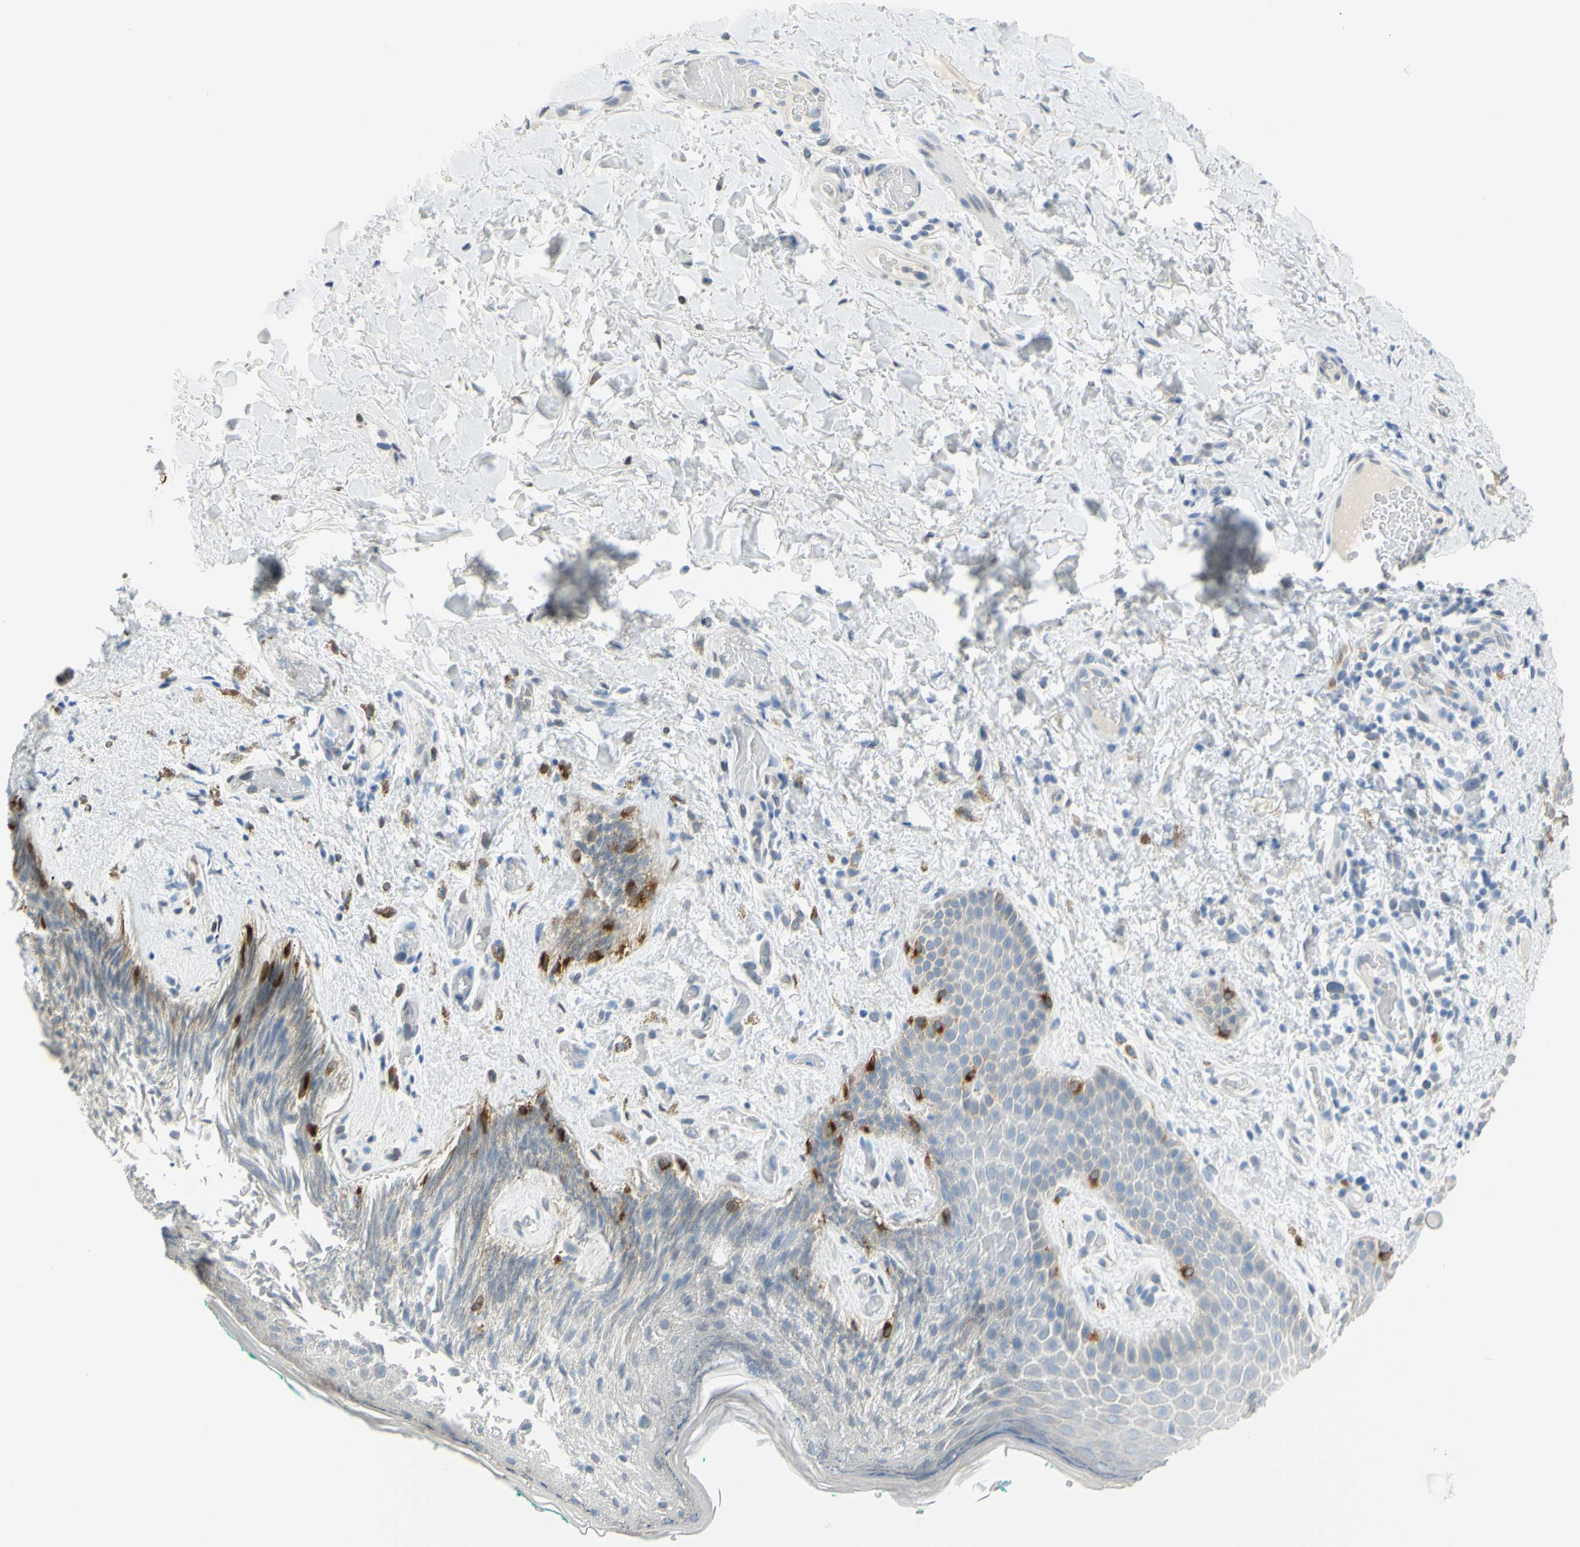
{"staining": {"intensity": "strong", "quantity": "<25%", "location": "cytoplasmic/membranous"}, "tissue": "skin", "cell_type": "Epidermal cells", "image_type": "normal", "snomed": [{"axis": "morphology", "description": "Normal tissue, NOS"}, {"axis": "topography", "description": "Anal"}], "caption": "Epidermal cells exhibit medium levels of strong cytoplasmic/membranous positivity in approximately <25% of cells in normal human skin. (DAB IHC, brown staining for protein, blue staining for nuclei).", "gene": "DCT", "patient": {"sex": "male", "age": 74}}